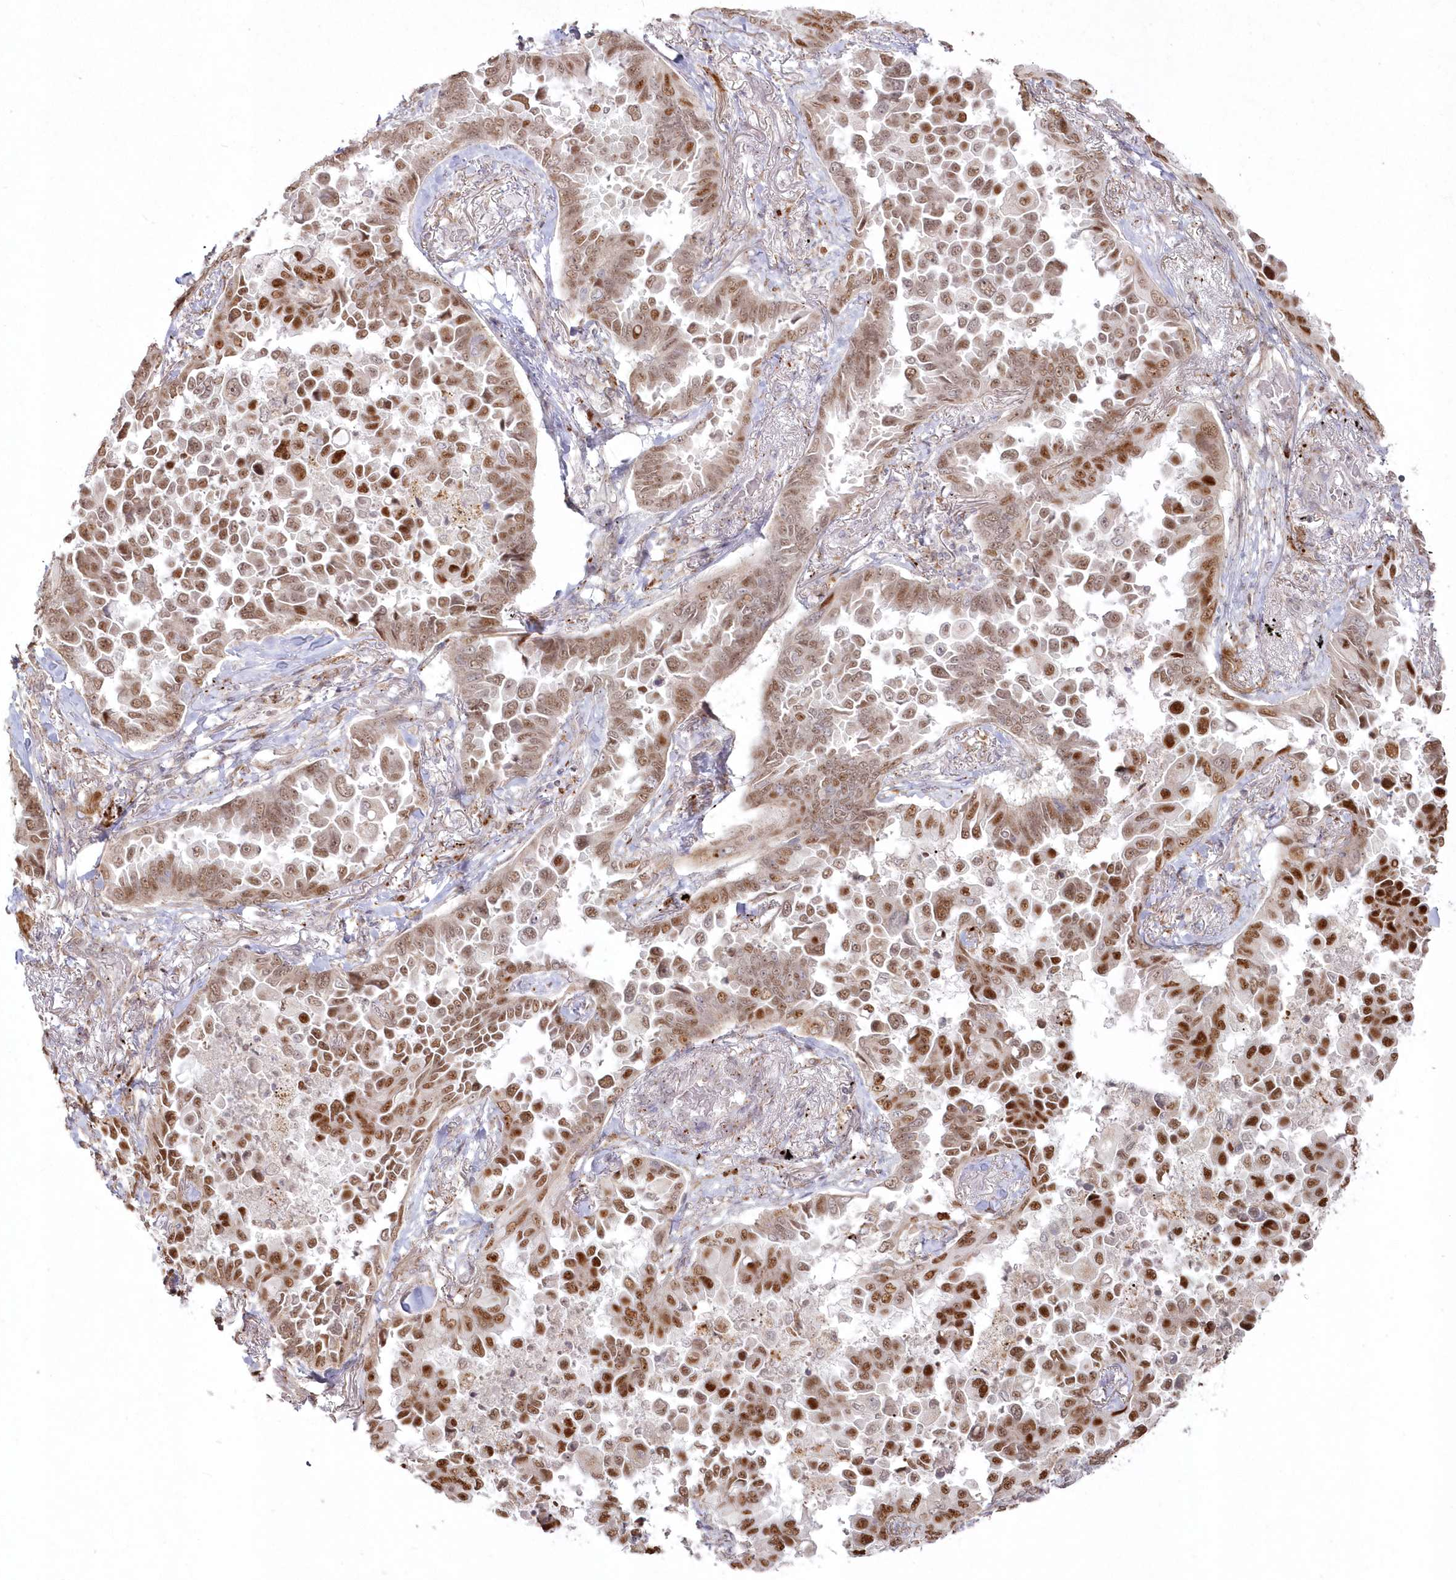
{"staining": {"intensity": "moderate", "quantity": ">75%", "location": "nuclear"}, "tissue": "lung cancer", "cell_type": "Tumor cells", "image_type": "cancer", "snomed": [{"axis": "morphology", "description": "Adenocarcinoma, NOS"}, {"axis": "topography", "description": "Lung"}], "caption": "This histopathology image shows immunohistochemistry (IHC) staining of lung adenocarcinoma, with medium moderate nuclear expression in about >75% of tumor cells.", "gene": "ARSB", "patient": {"sex": "female", "age": 67}}